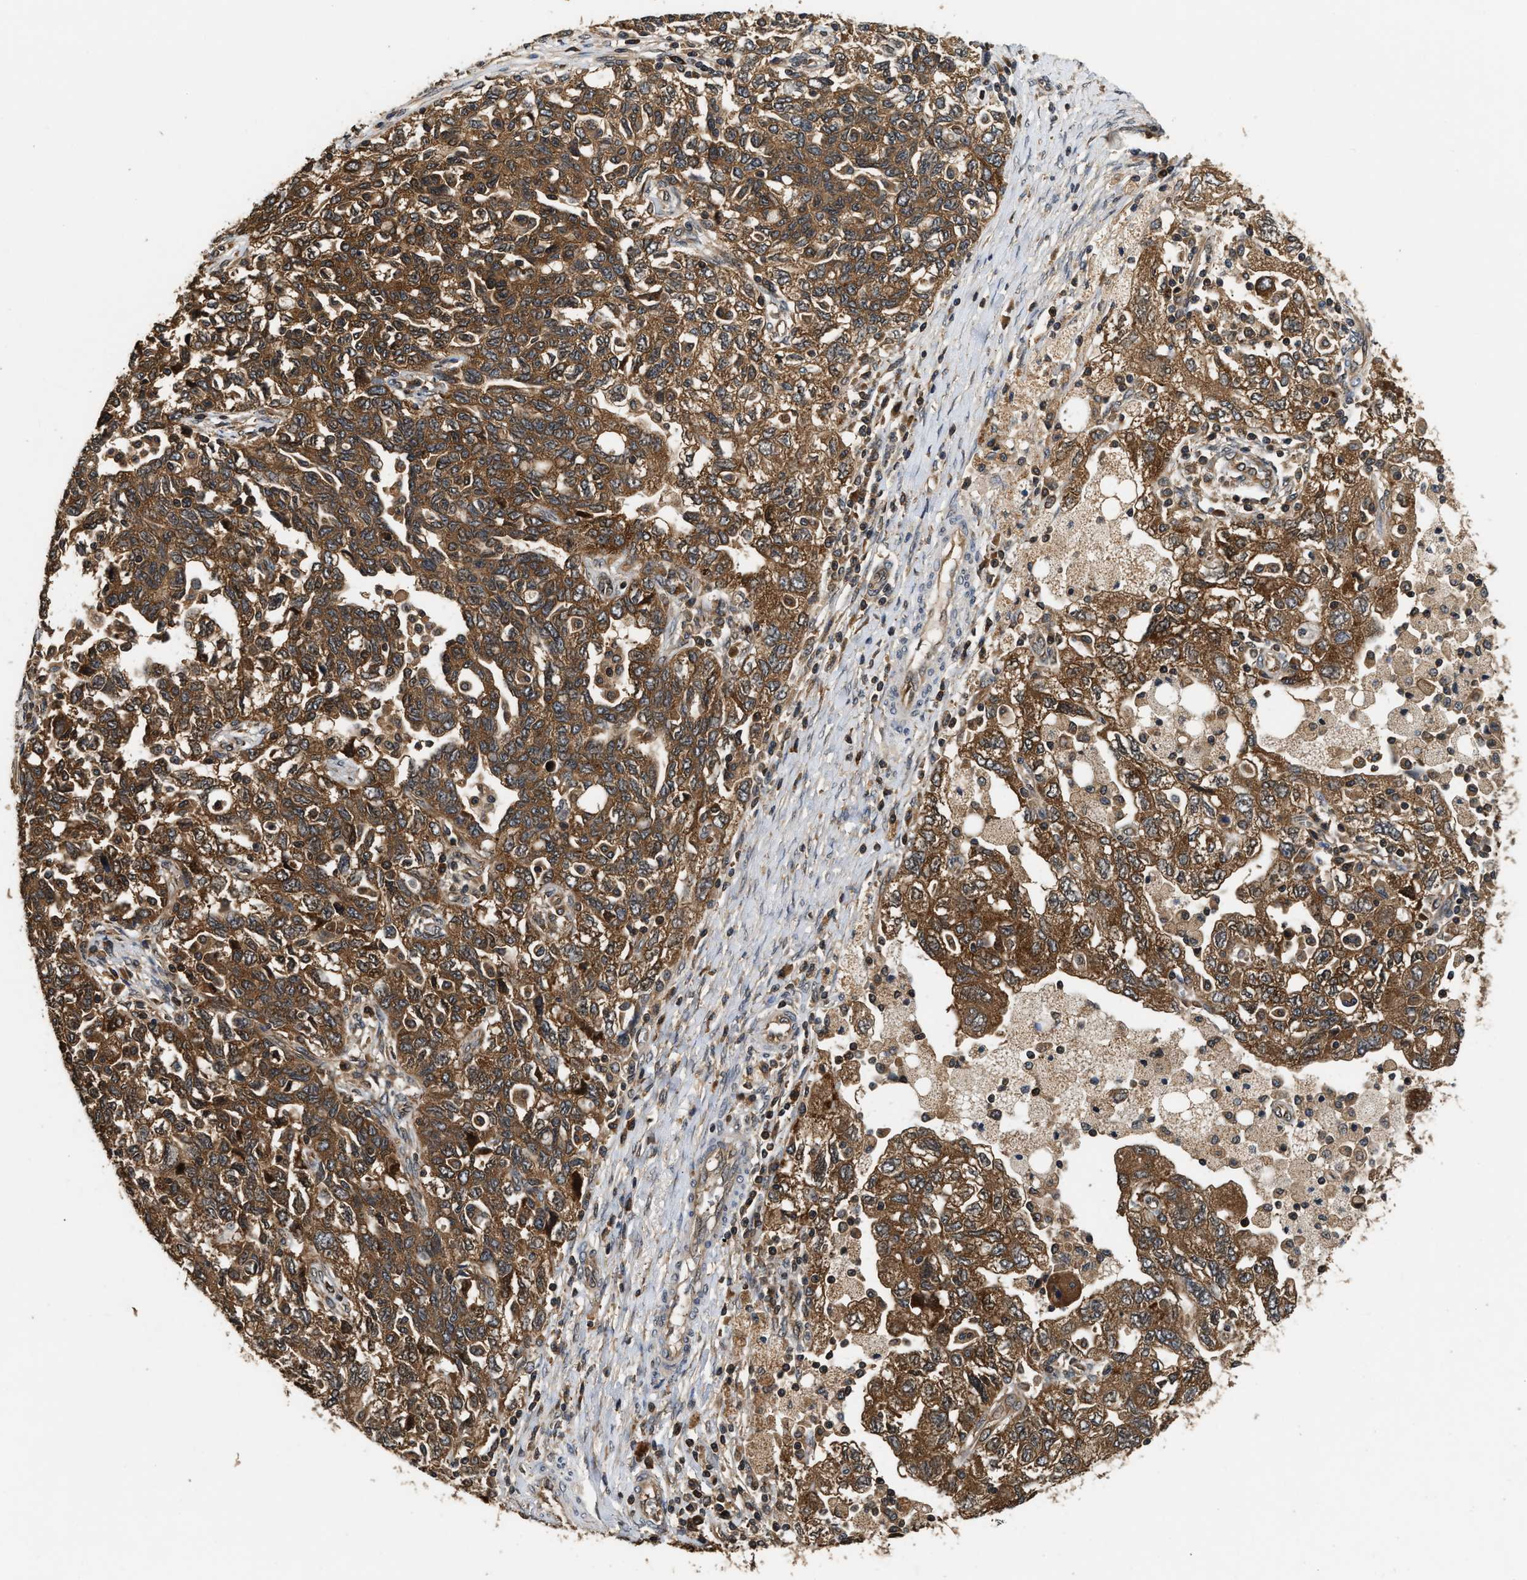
{"staining": {"intensity": "strong", "quantity": ">75%", "location": "cytoplasmic/membranous"}, "tissue": "ovarian cancer", "cell_type": "Tumor cells", "image_type": "cancer", "snomed": [{"axis": "morphology", "description": "Carcinoma, NOS"}, {"axis": "morphology", "description": "Cystadenocarcinoma, serous, NOS"}, {"axis": "topography", "description": "Ovary"}], "caption": "Ovarian cancer (carcinoma) stained for a protein exhibits strong cytoplasmic/membranous positivity in tumor cells.", "gene": "DNAJC2", "patient": {"sex": "female", "age": 69}}